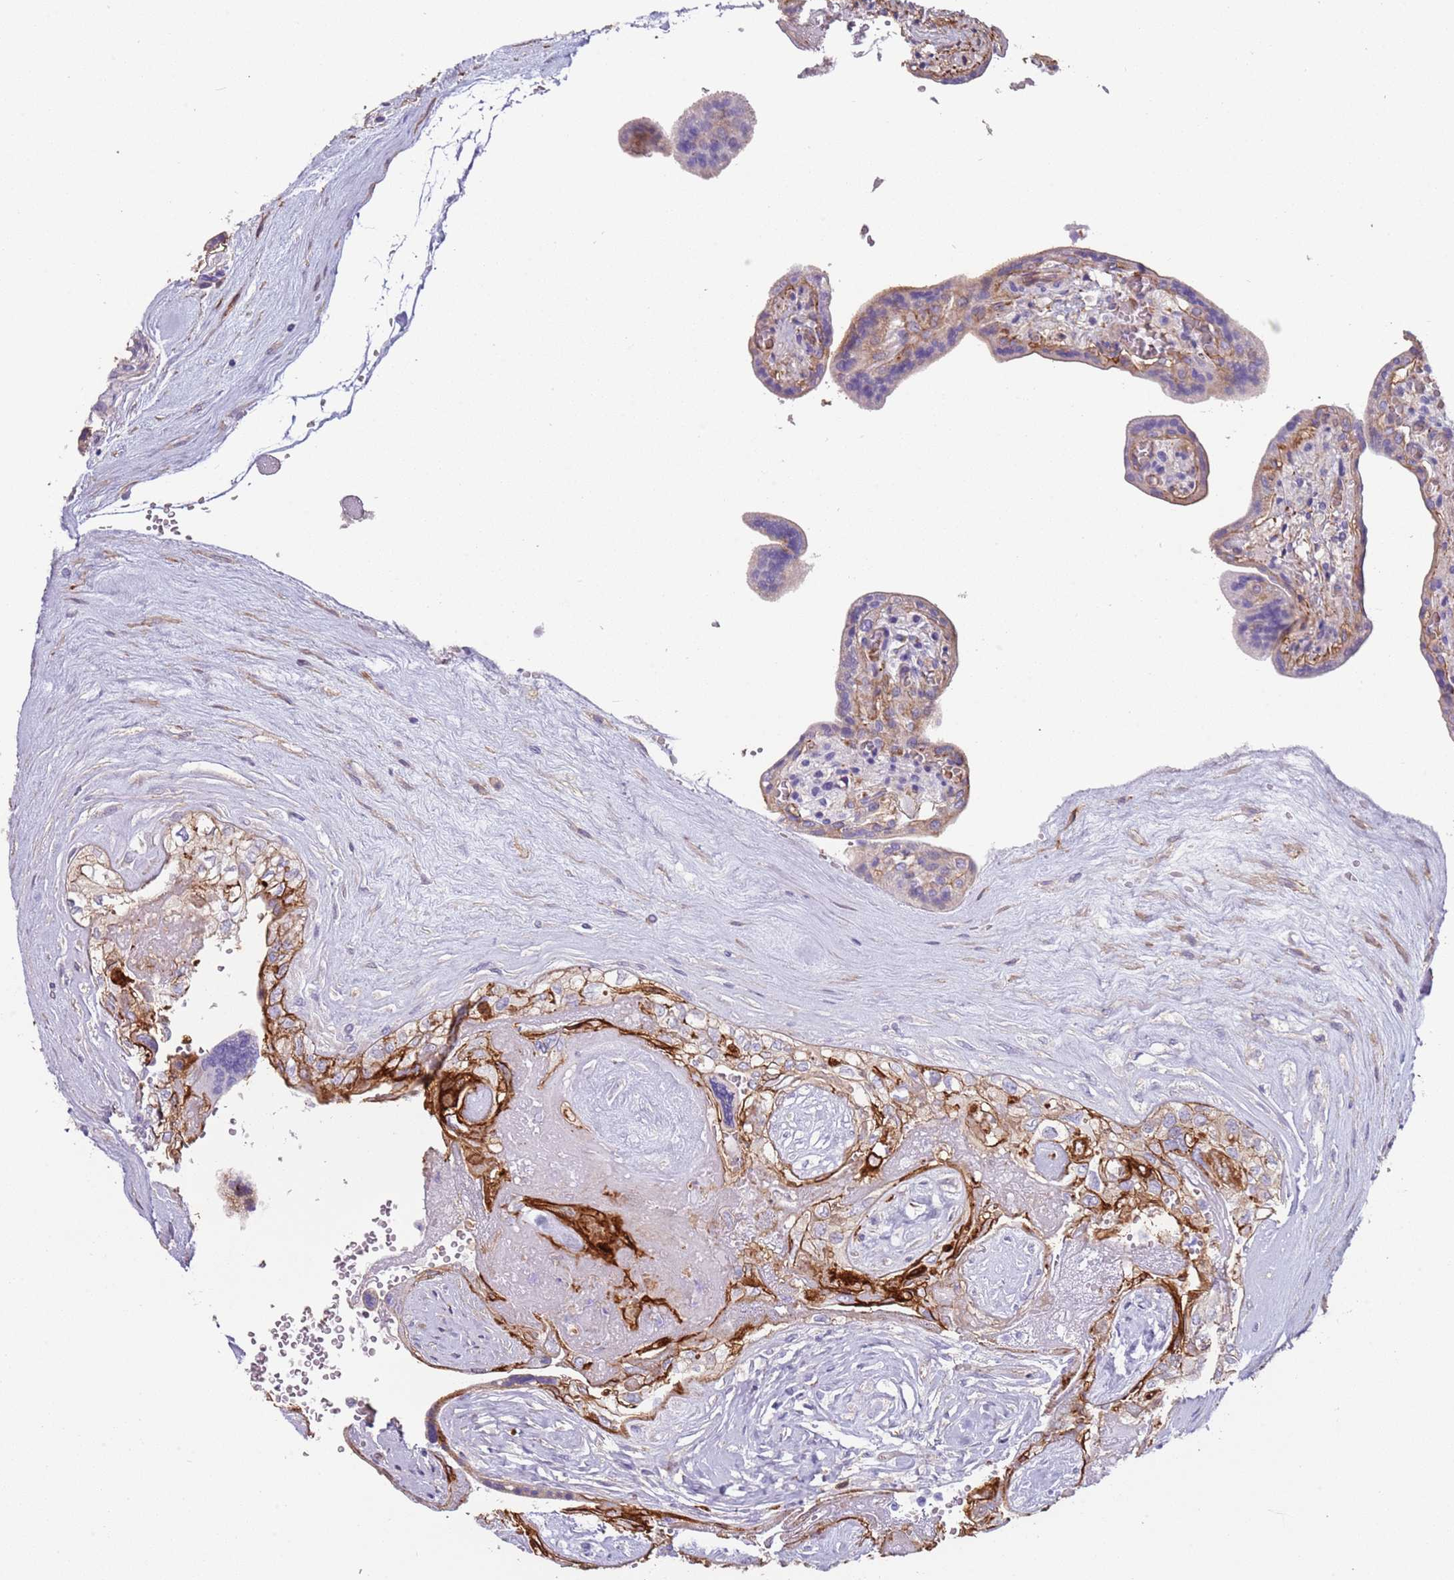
{"staining": {"intensity": "negative", "quantity": "none", "location": "none"}, "tissue": "placenta", "cell_type": "Trophoblastic cells", "image_type": "normal", "snomed": [{"axis": "morphology", "description": "Normal tissue, NOS"}, {"axis": "topography", "description": "Placenta"}], "caption": "High power microscopy histopathology image of an IHC image of unremarkable placenta, revealing no significant staining in trophoblastic cells. The staining was performed using DAB to visualize the protein expression in brown, while the nuclei were stained in blue with hematoxylin (Magnification: 20x).", "gene": "ENSG00000271254", "patient": {"sex": "female", "age": 37}}